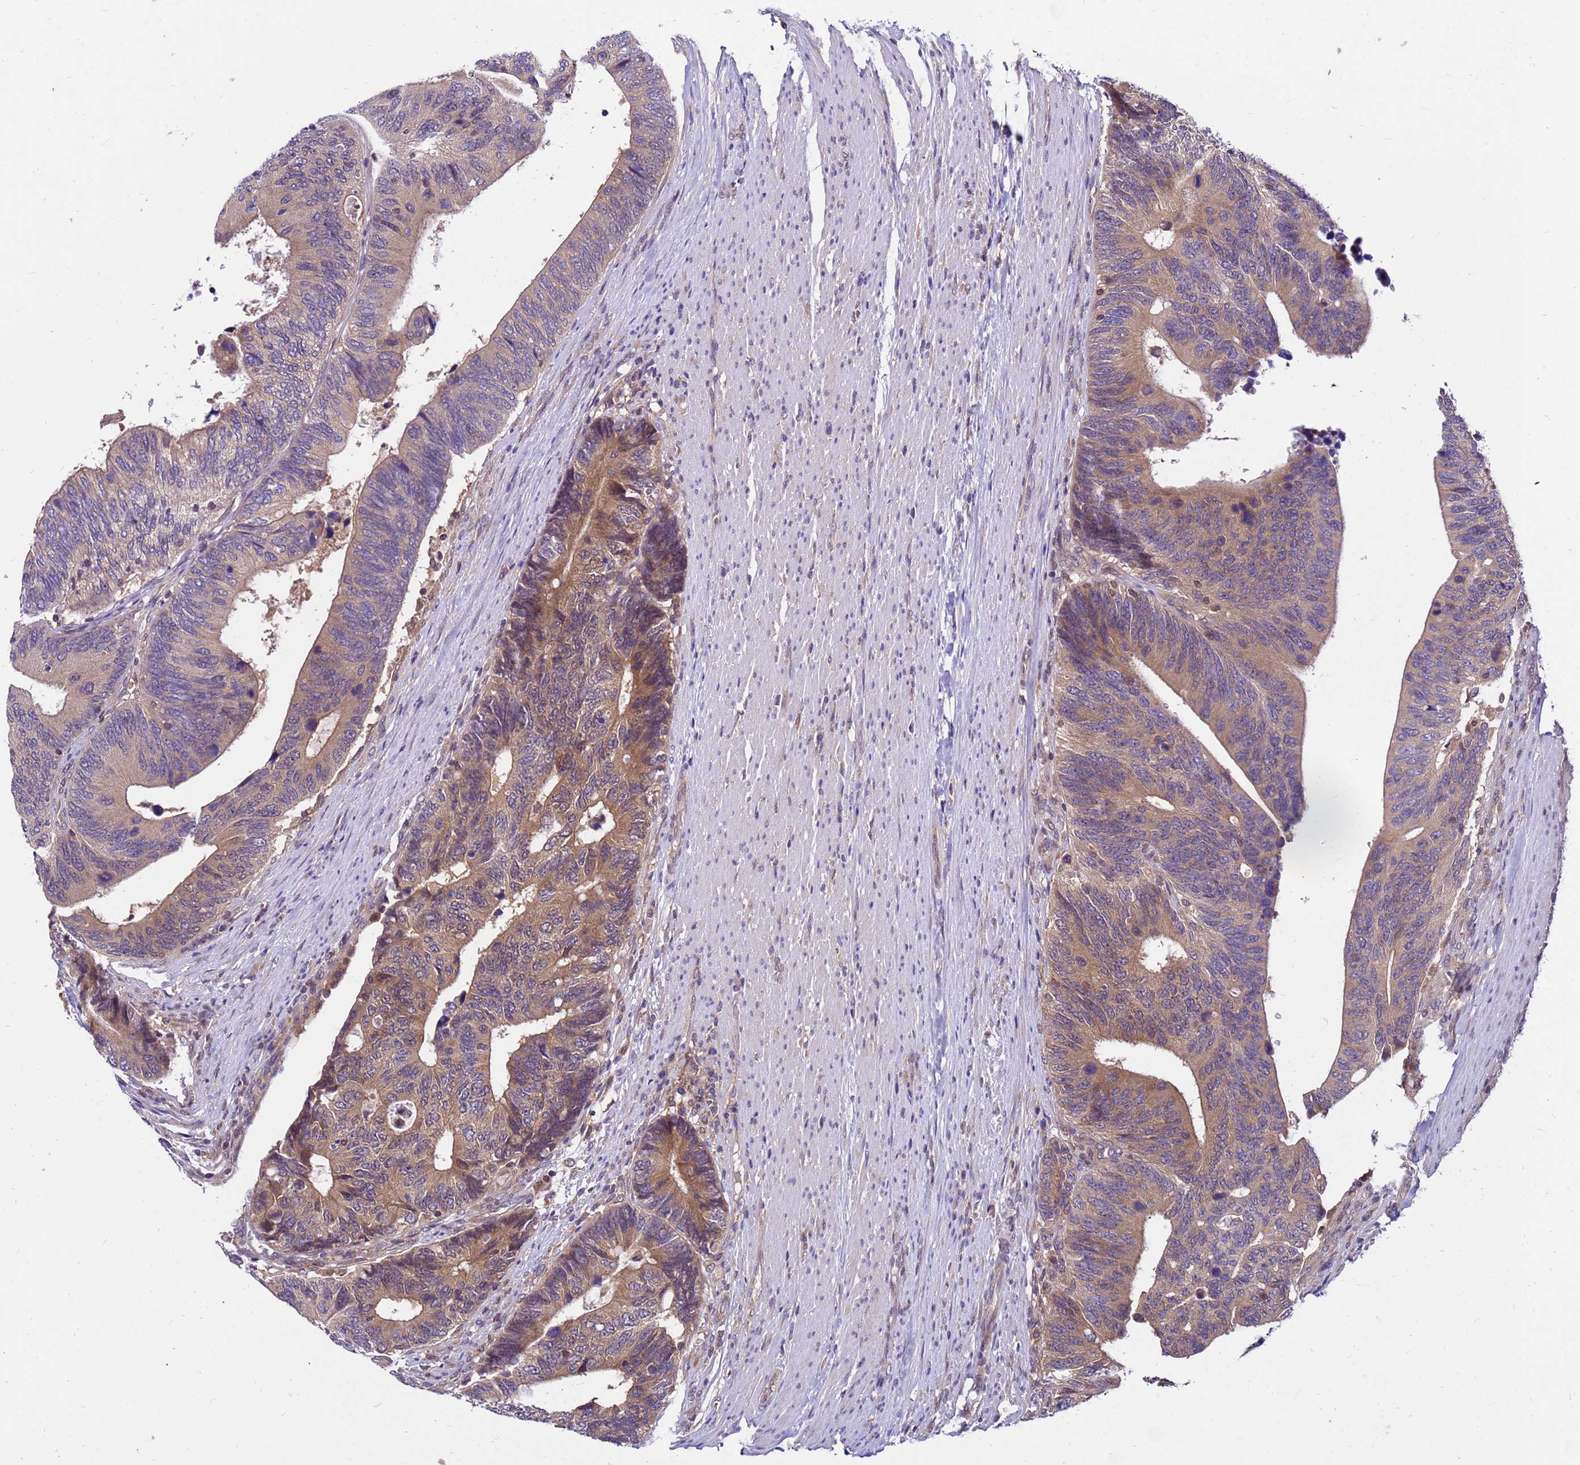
{"staining": {"intensity": "moderate", "quantity": "25%-75%", "location": "cytoplasmic/membranous"}, "tissue": "colorectal cancer", "cell_type": "Tumor cells", "image_type": "cancer", "snomed": [{"axis": "morphology", "description": "Adenocarcinoma, NOS"}, {"axis": "topography", "description": "Colon"}], "caption": "This is an image of IHC staining of colorectal adenocarcinoma, which shows moderate positivity in the cytoplasmic/membranous of tumor cells.", "gene": "GET3", "patient": {"sex": "male", "age": 87}}